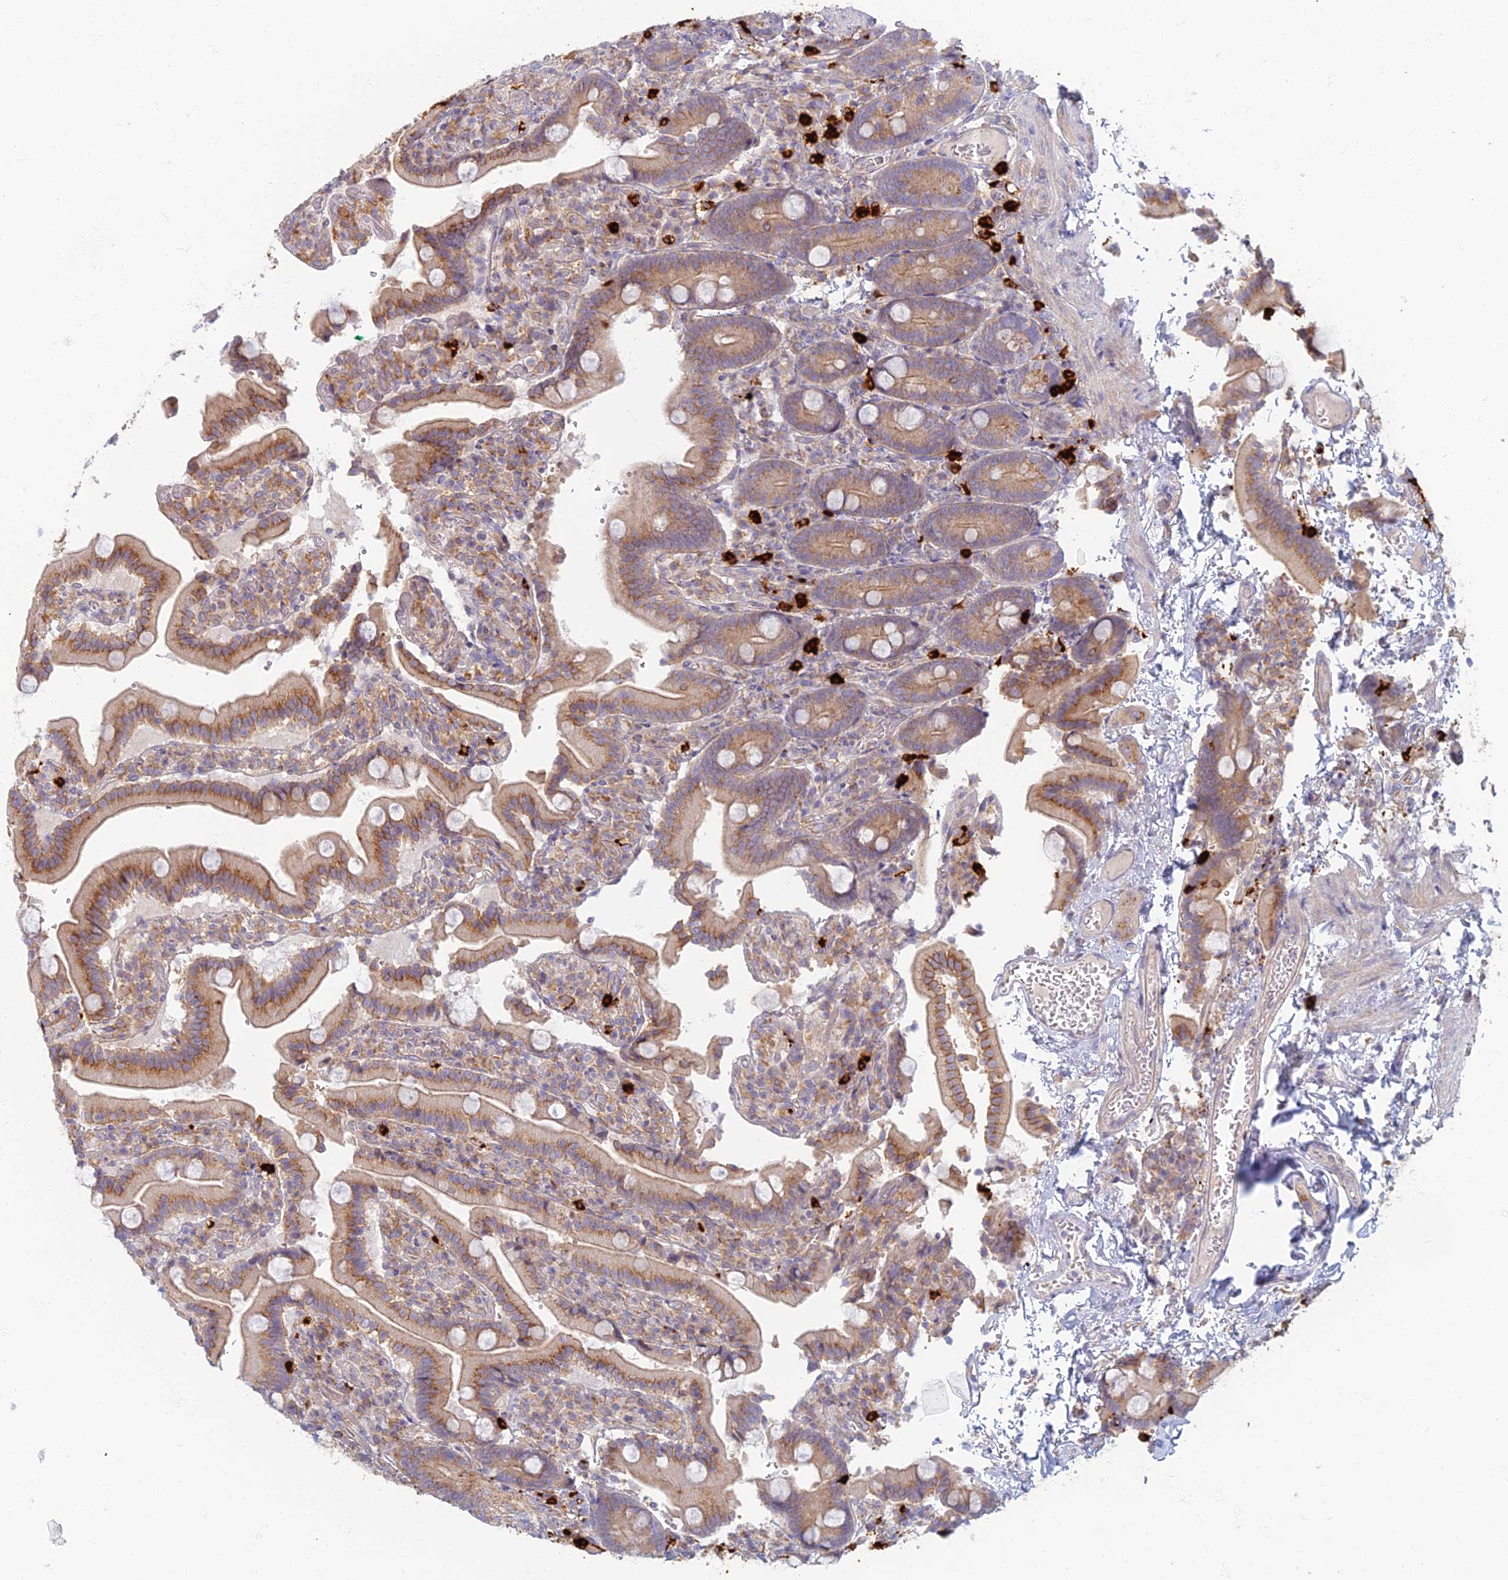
{"staining": {"intensity": "moderate", "quantity": ">75%", "location": "cytoplasmic/membranous"}, "tissue": "duodenum", "cell_type": "Glandular cells", "image_type": "normal", "snomed": [{"axis": "morphology", "description": "Normal tissue, NOS"}, {"axis": "topography", "description": "Duodenum"}], "caption": "Immunohistochemical staining of benign duodenum demonstrates >75% levels of moderate cytoplasmic/membranous protein expression in about >75% of glandular cells. The staining is performed using DAB brown chromogen to label protein expression. The nuclei are counter-stained blue using hematoxylin.", "gene": "PROX2", "patient": {"sex": "female", "age": 62}}